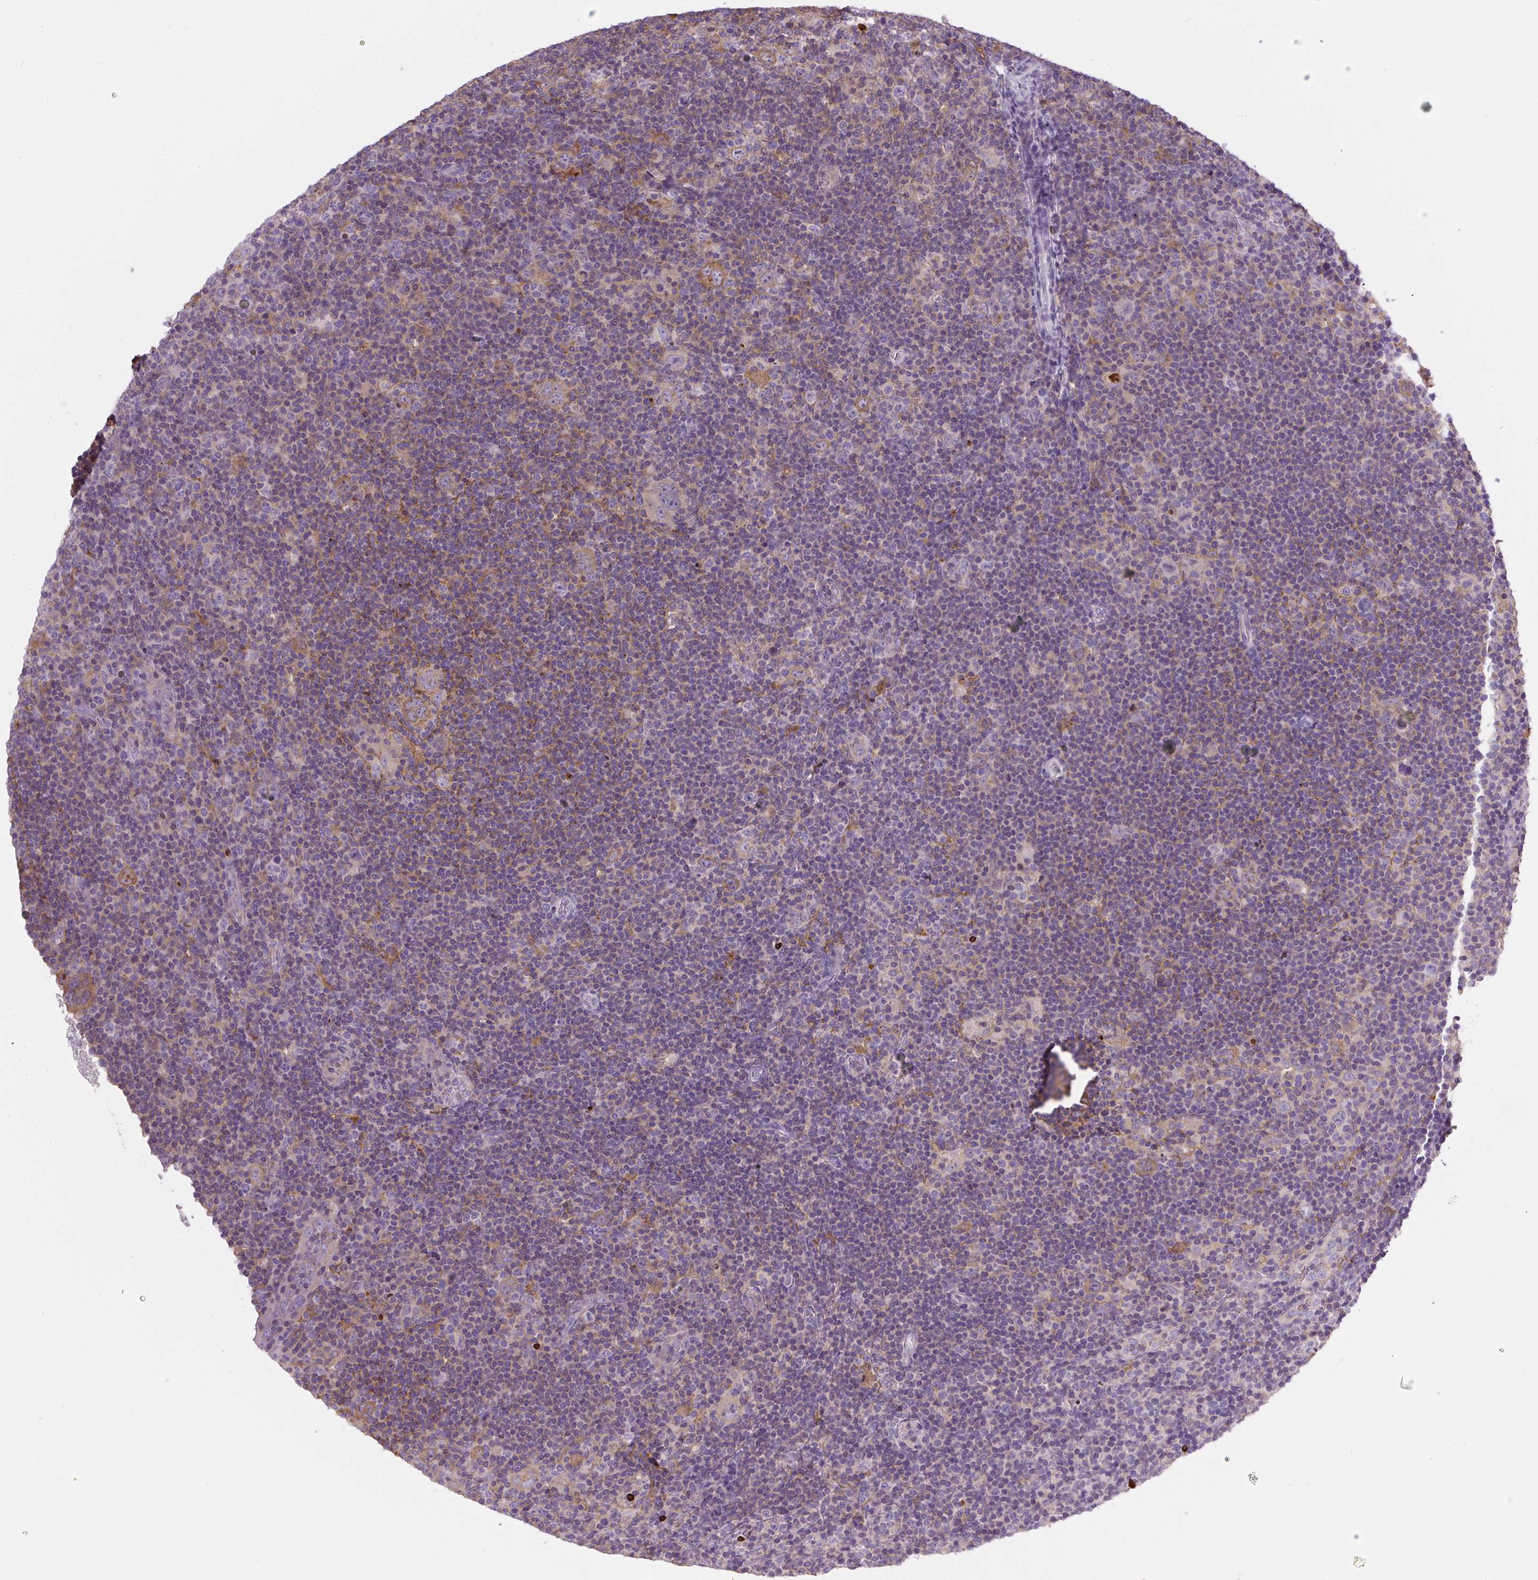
{"staining": {"intensity": "moderate", "quantity": "<25%", "location": "cytoplasmic/membranous"}, "tissue": "lymphoma", "cell_type": "Tumor cells", "image_type": "cancer", "snomed": [{"axis": "morphology", "description": "Hodgkin's disease, NOS"}, {"axis": "topography", "description": "Lymph node"}], "caption": "About <25% of tumor cells in Hodgkin's disease display moderate cytoplasmic/membranous protein expression as visualized by brown immunohistochemical staining.", "gene": "PIP5KL1", "patient": {"sex": "female", "age": 57}}